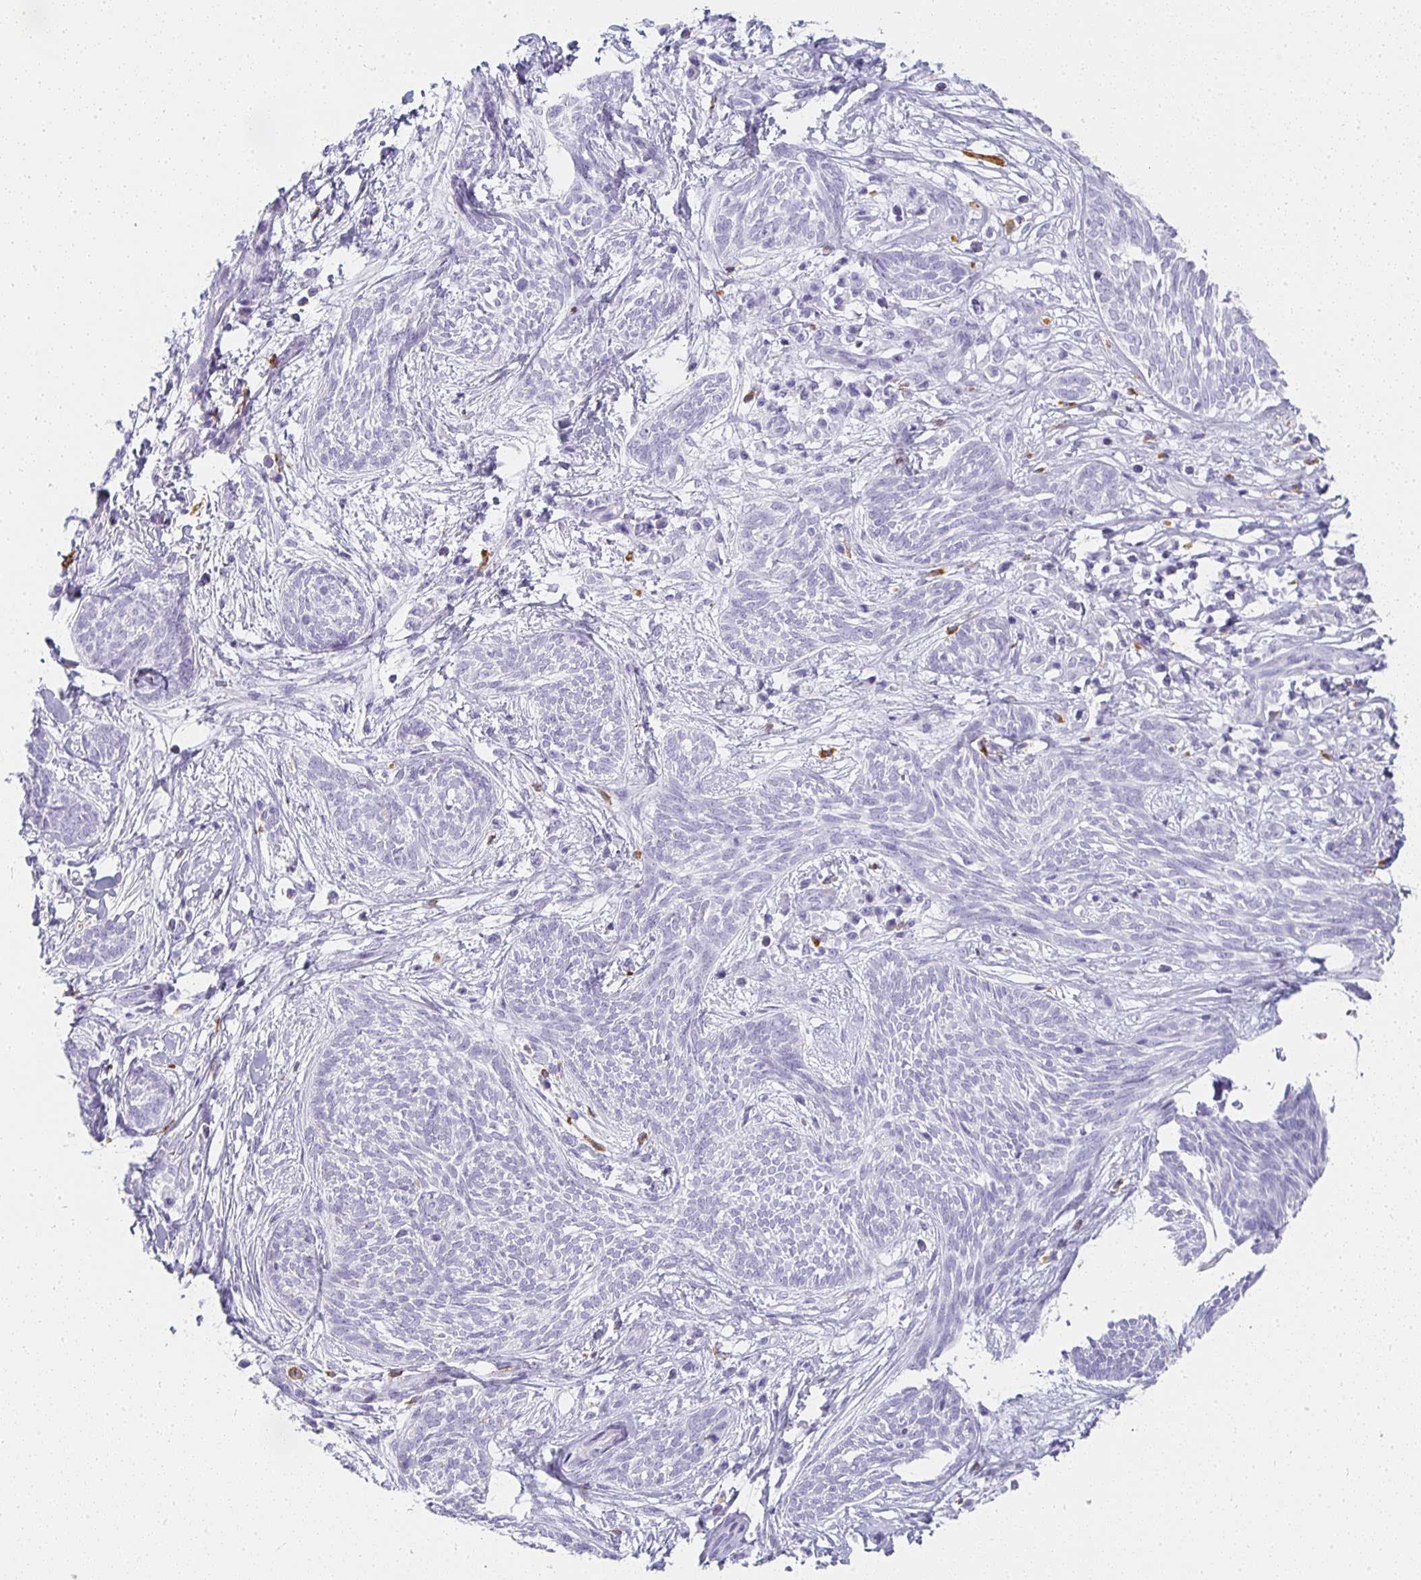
{"staining": {"intensity": "negative", "quantity": "none", "location": "none"}, "tissue": "skin cancer", "cell_type": "Tumor cells", "image_type": "cancer", "snomed": [{"axis": "morphology", "description": "Basal cell carcinoma"}, {"axis": "topography", "description": "Skin"}, {"axis": "topography", "description": "Skin, foot"}], "caption": "Immunohistochemistry (IHC) histopathology image of neoplastic tissue: human basal cell carcinoma (skin) stained with DAB (3,3'-diaminobenzidine) displays no significant protein expression in tumor cells.", "gene": "TPSD1", "patient": {"sex": "female", "age": 86}}